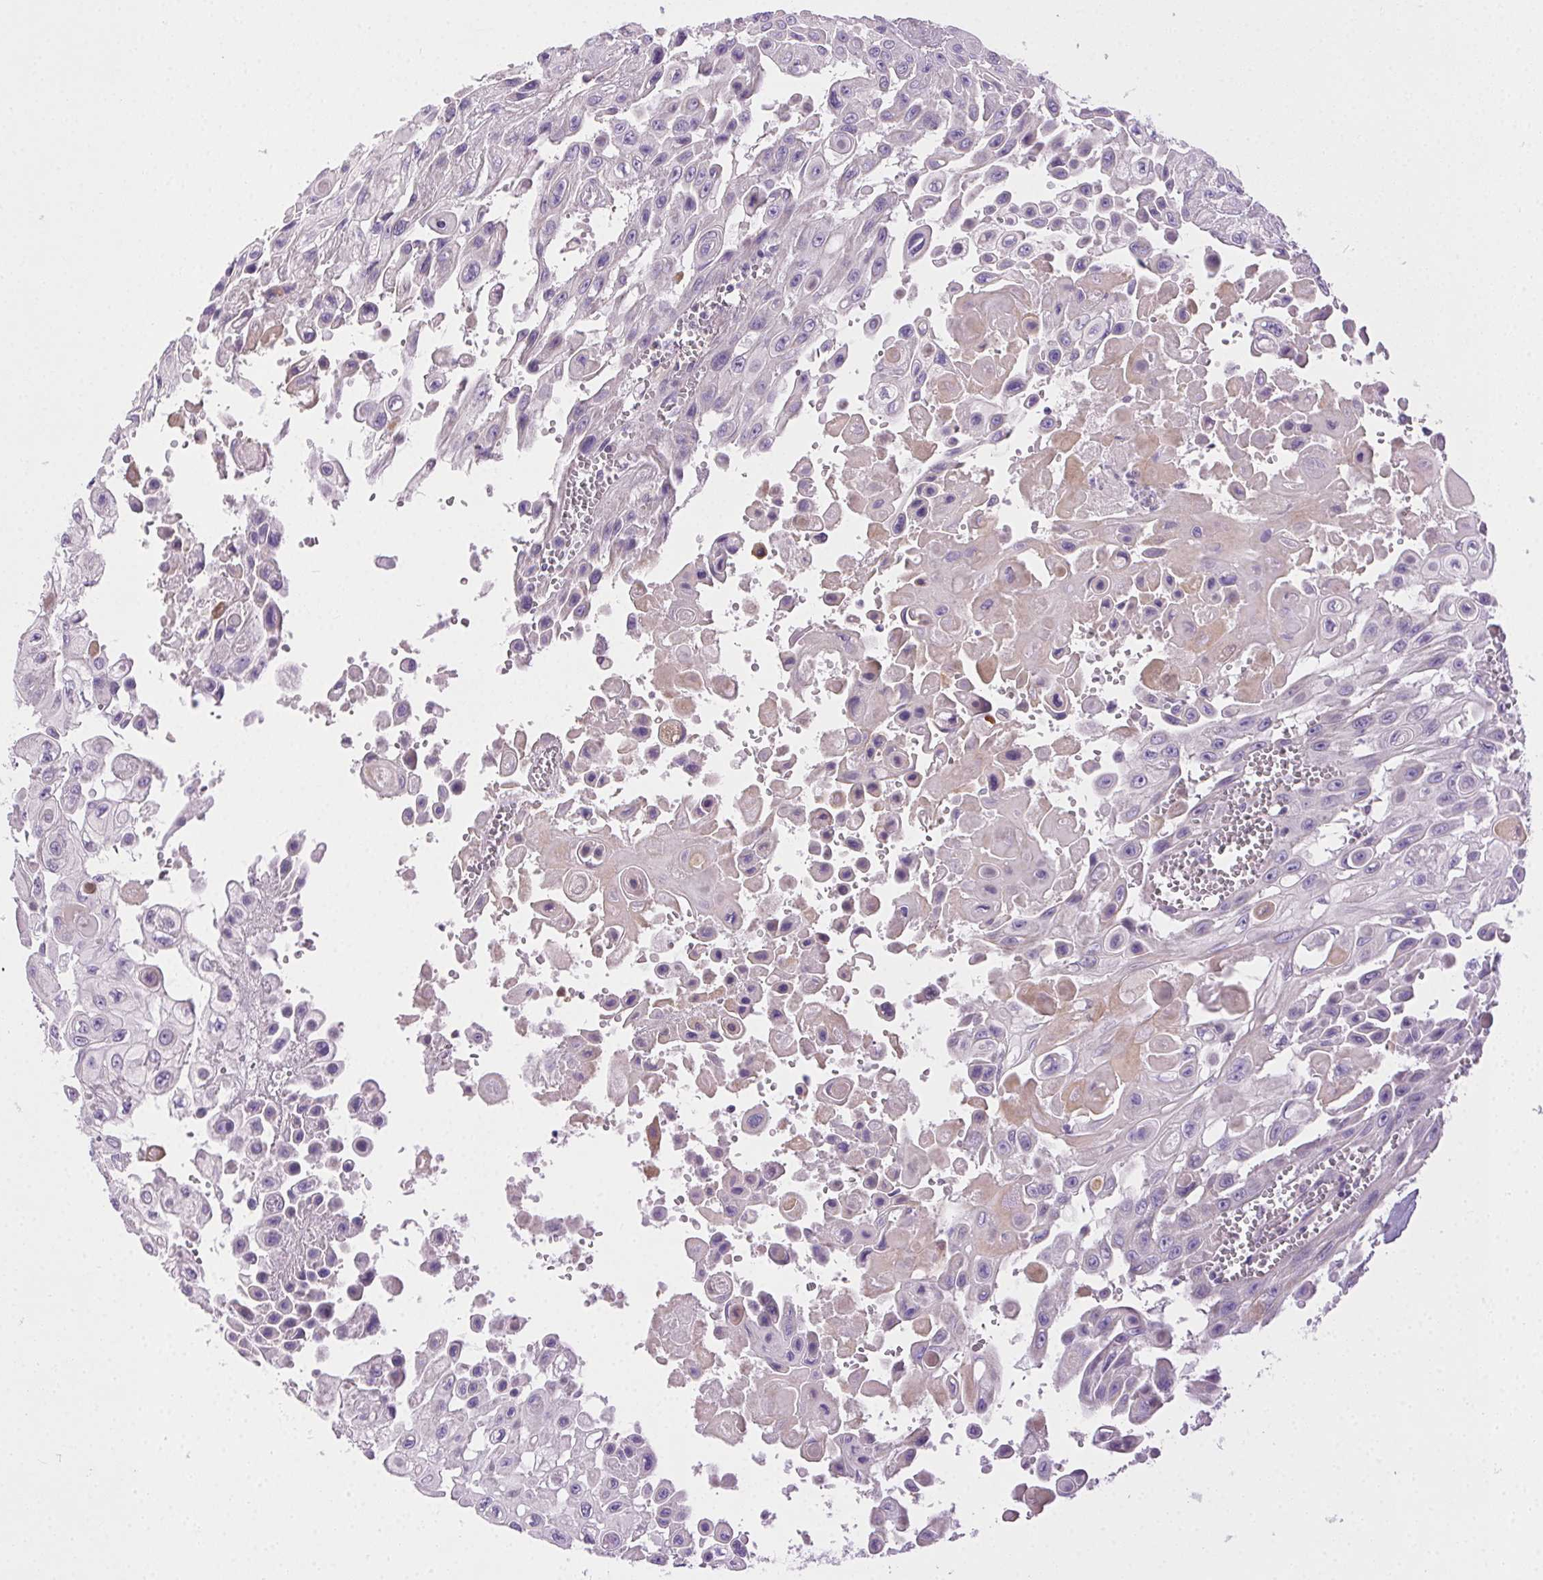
{"staining": {"intensity": "negative", "quantity": "none", "location": "none"}, "tissue": "head and neck cancer", "cell_type": "Tumor cells", "image_type": "cancer", "snomed": [{"axis": "morphology", "description": "Adenocarcinoma, NOS"}, {"axis": "topography", "description": "Head-Neck"}], "caption": "The image displays no staining of tumor cells in head and neck cancer (adenocarcinoma).", "gene": "SYCE2", "patient": {"sex": "male", "age": 73}}